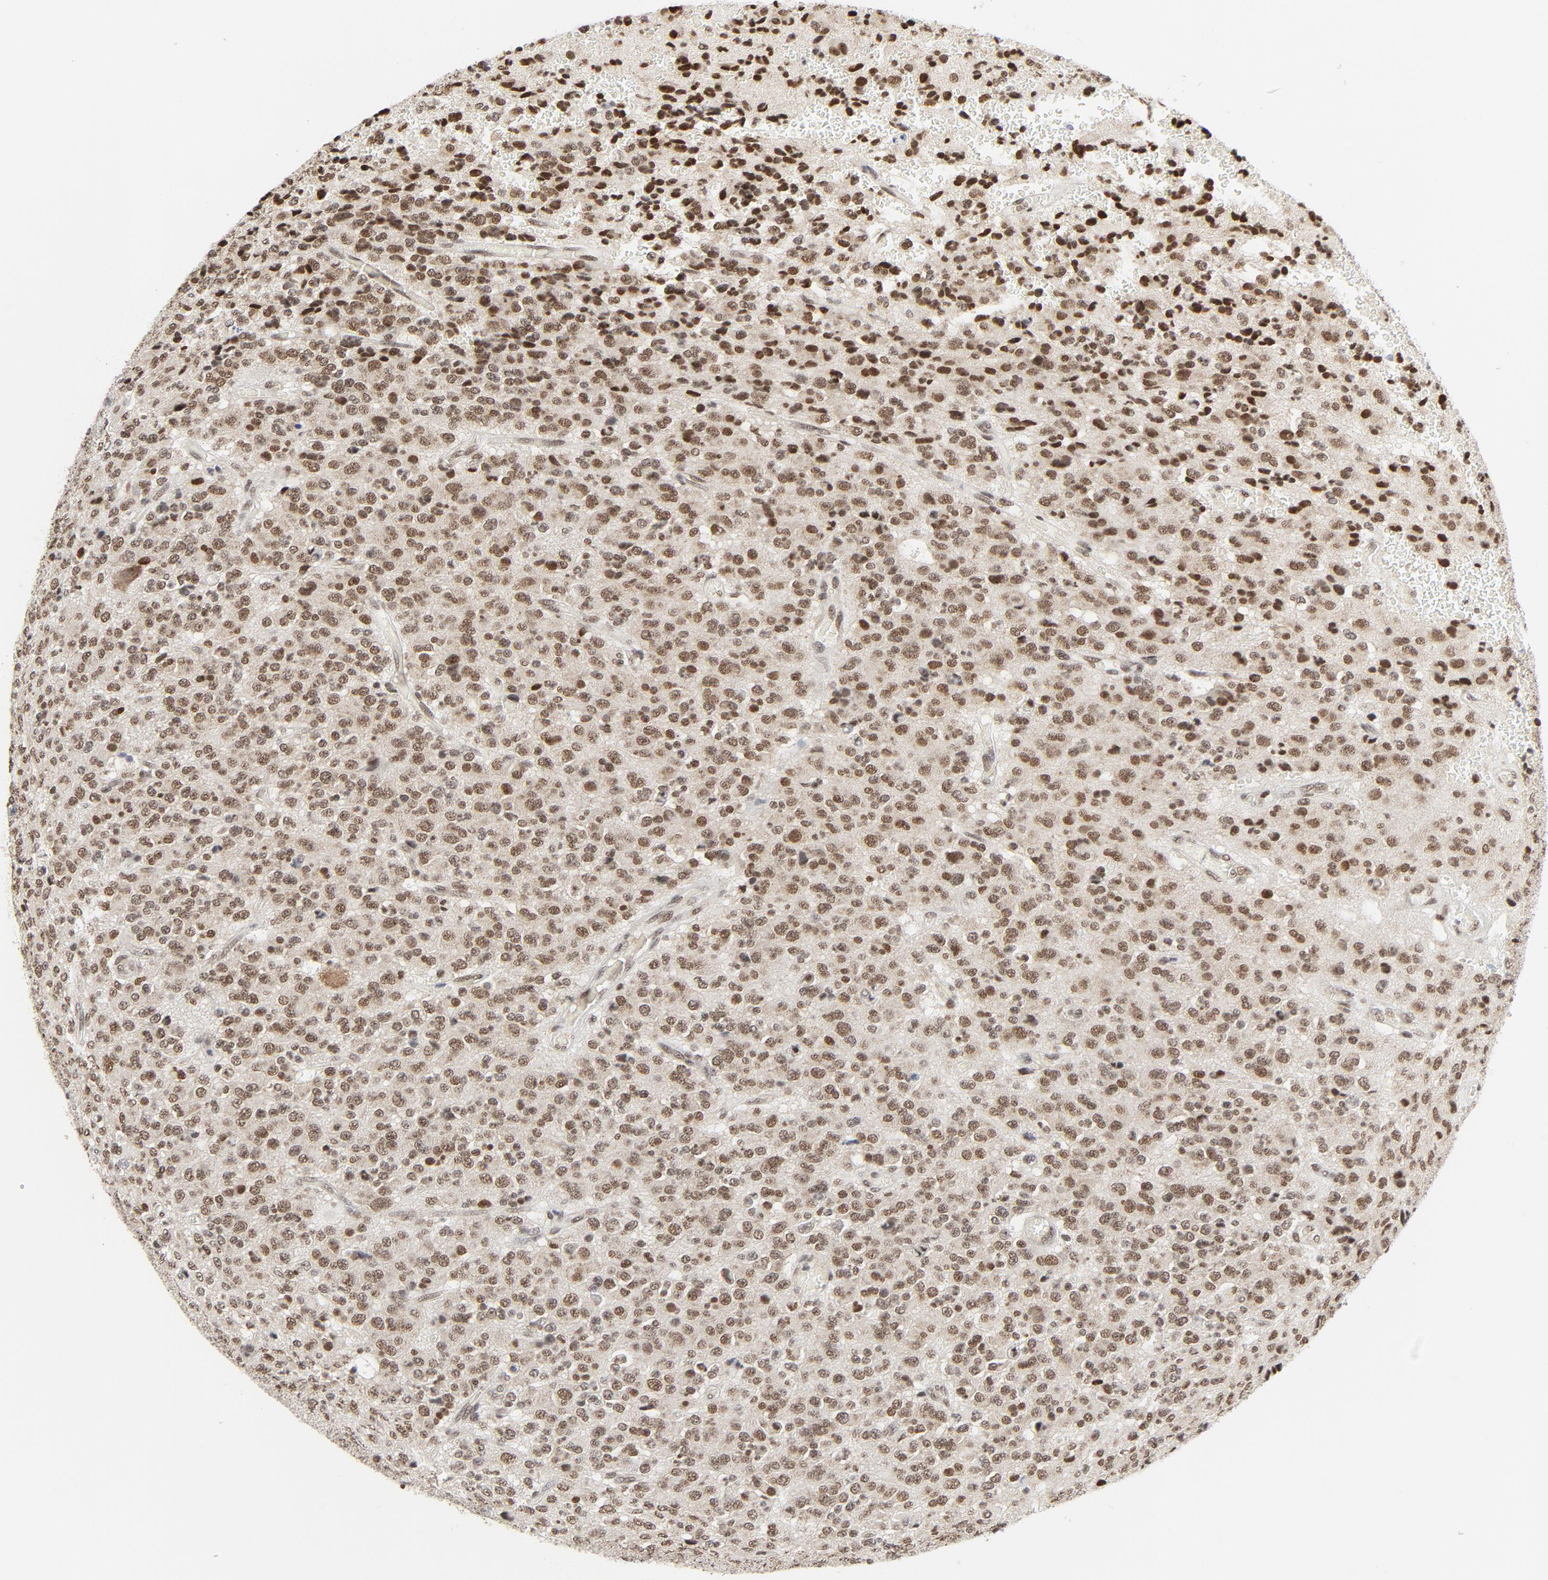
{"staining": {"intensity": "moderate", "quantity": ">75%", "location": "nuclear"}, "tissue": "glioma", "cell_type": "Tumor cells", "image_type": "cancer", "snomed": [{"axis": "morphology", "description": "Glioma, malignant, High grade"}, {"axis": "topography", "description": "pancreas cauda"}], "caption": "Malignant glioma (high-grade) stained with DAB (3,3'-diaminobenzidine) immunohistochemistry (IHC) exhibits medium levels of moderate nuclear staining in about >75% of tumor cells.", "gene": "ERCC1", "patient": {"sex": "male", "age": 60}}